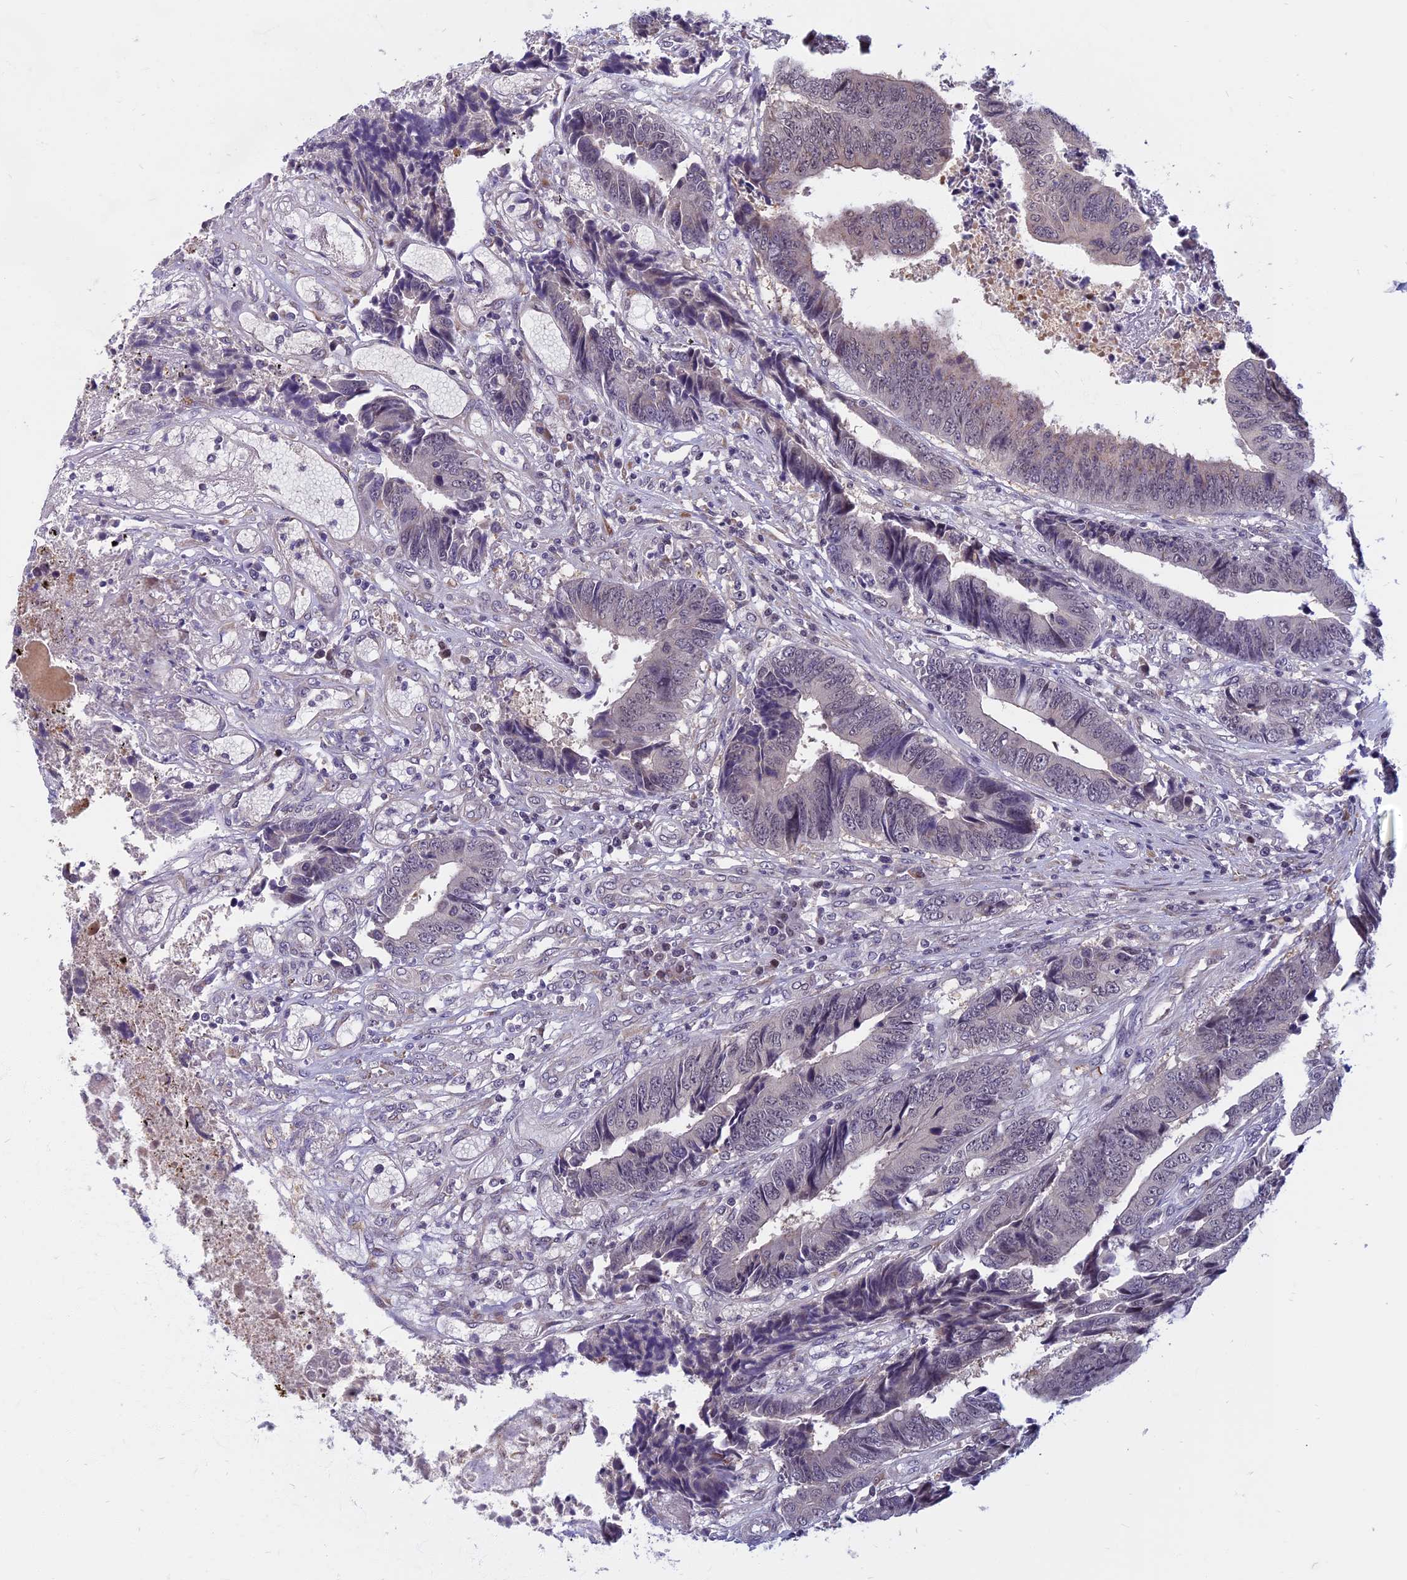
{"staining": {"intensity": "negative", "quantity": "none", "location": "none"}, "tissue": "colorectal cancer", "cell_type": "Tumor cells", "image_type": "cancer", "snomed": [{"axis": "morphology", "description": "Adenocarcinoma, NOS"}, {"axis": "topography", "description": "Rectum"}], "caption": "An image of adenocarcinoma (colorectal) stained for a protein shows no brown staining in tumor cells.", "gene": "CCDC113", "patient": {"sex": "male", "age": 84}}